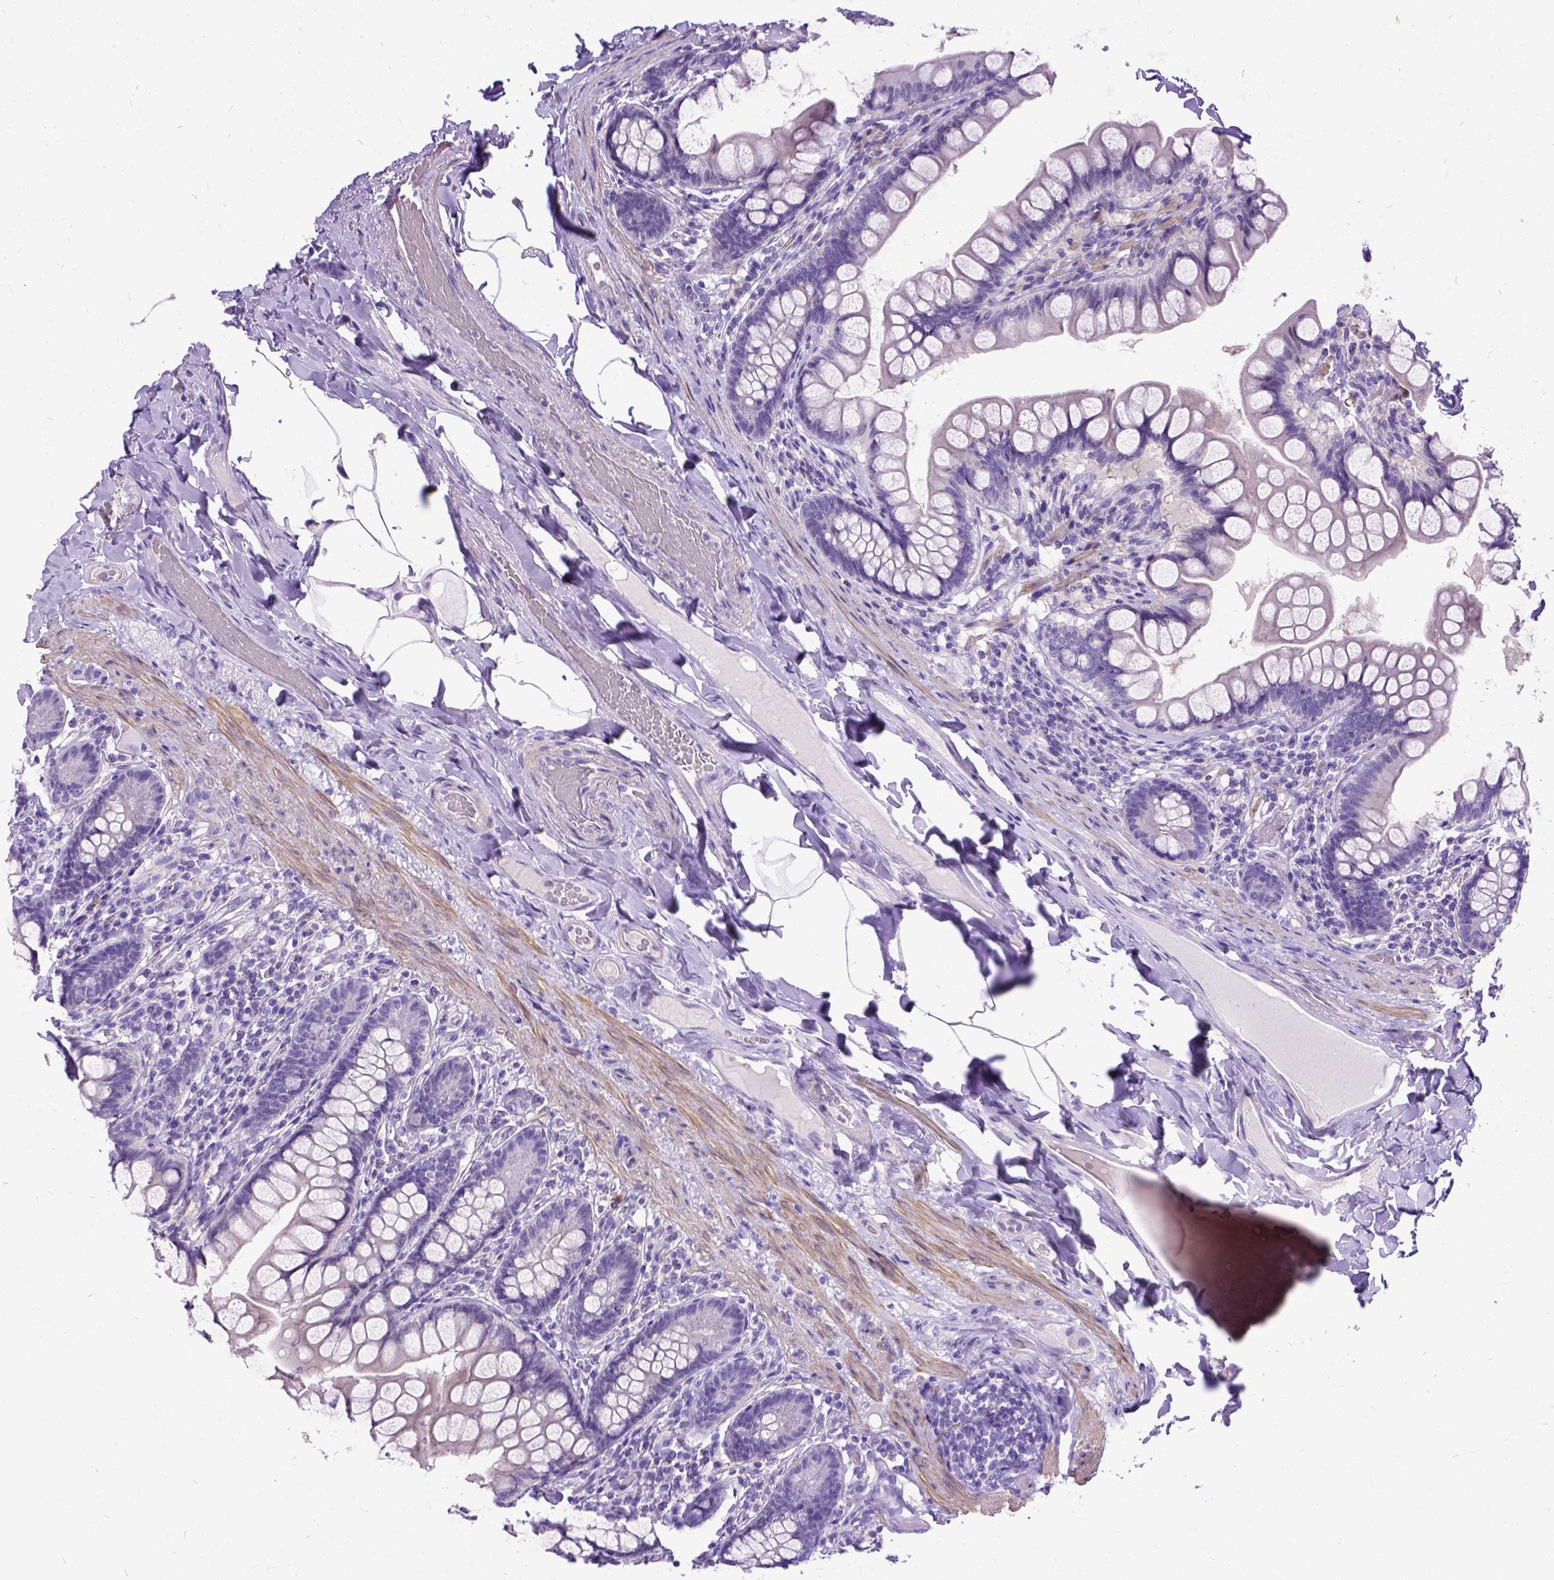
{"staining": {"intensity": "negative", "quantity": "none", "location": "none"}, "tissue": "small intestine", "cell_type": "Glandular cells", "image_type": "normal", "snomed": [{"axis": "morphology", "description": "Normal tissue, NOS"}, {"axis": "topography", "description": "Small intestine"}], "caption": "Photomicrograph shows no protein staining in glandular cells of benign small intestine. (Stains: DAB (3,3'-diaminobenzidine) immunohistochemistry with hematoxylin counter stain, Microscopy: brightfield microscopy at high magnification).", "gene": "ENSG00000254979", "patient": {"sex": "male", "age": 70}}